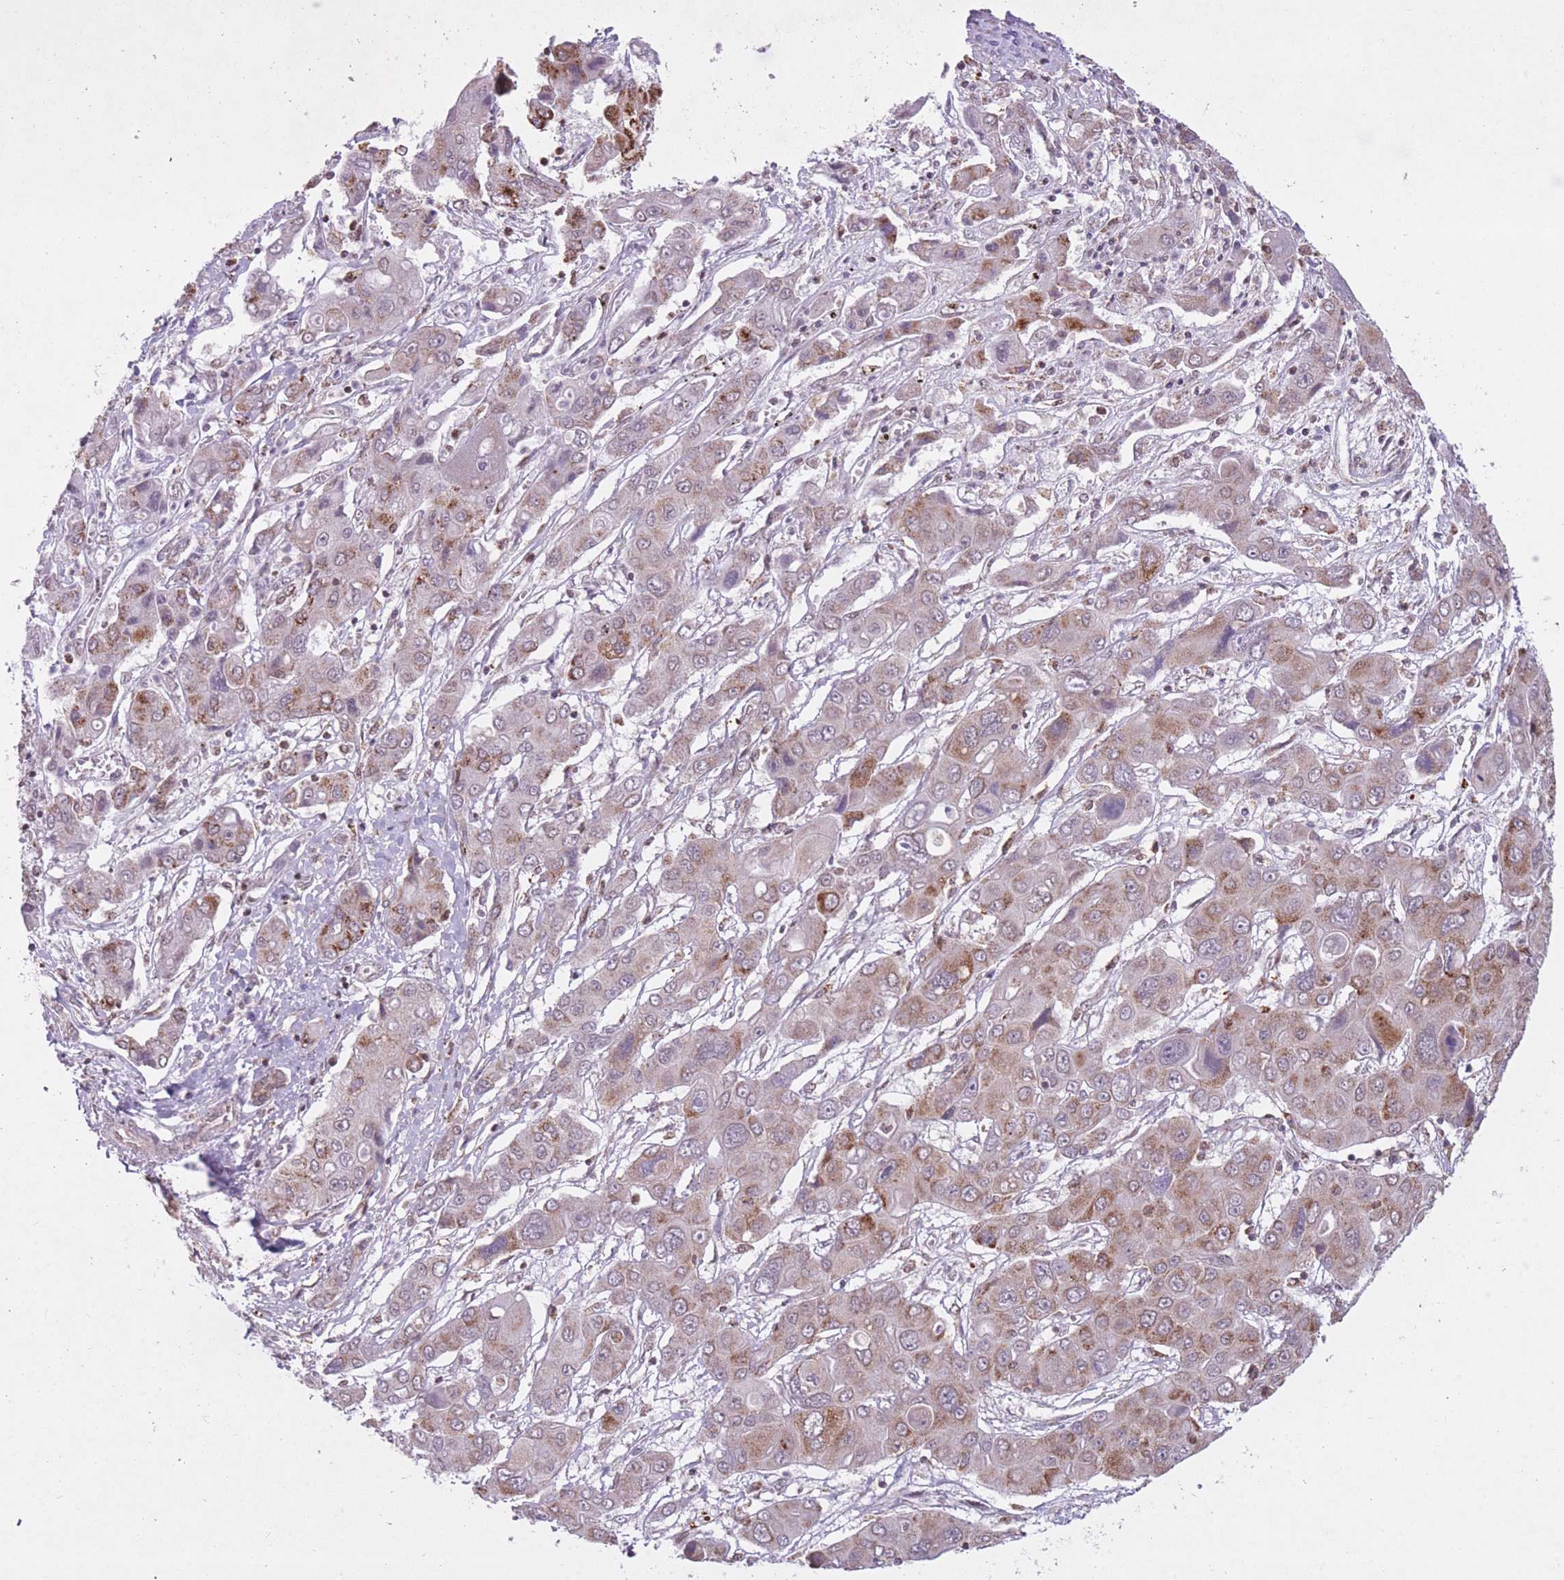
{"staining": {"intensity": "moderate", "quantity": "25%-75%", "location": "cytoplasmic/membranous"}, "tissue": "liver cancer", "cell_type": "Tumor cells", "image_type": "cancer", "snomed": [{"axis": "morphology", "description": "Cholangiocarcinoma"}, {"axis": "topography", "description": "Liver"}], "caption": "Immunohistochemical staining of human liver cholangiocarcinoma shows medium levels of moderate cytoplasmic/membranous expression in about 25%-75% of tumor cells.", "gene": "DPYSL4", "patient": {"sex": "male", "age": 67}}